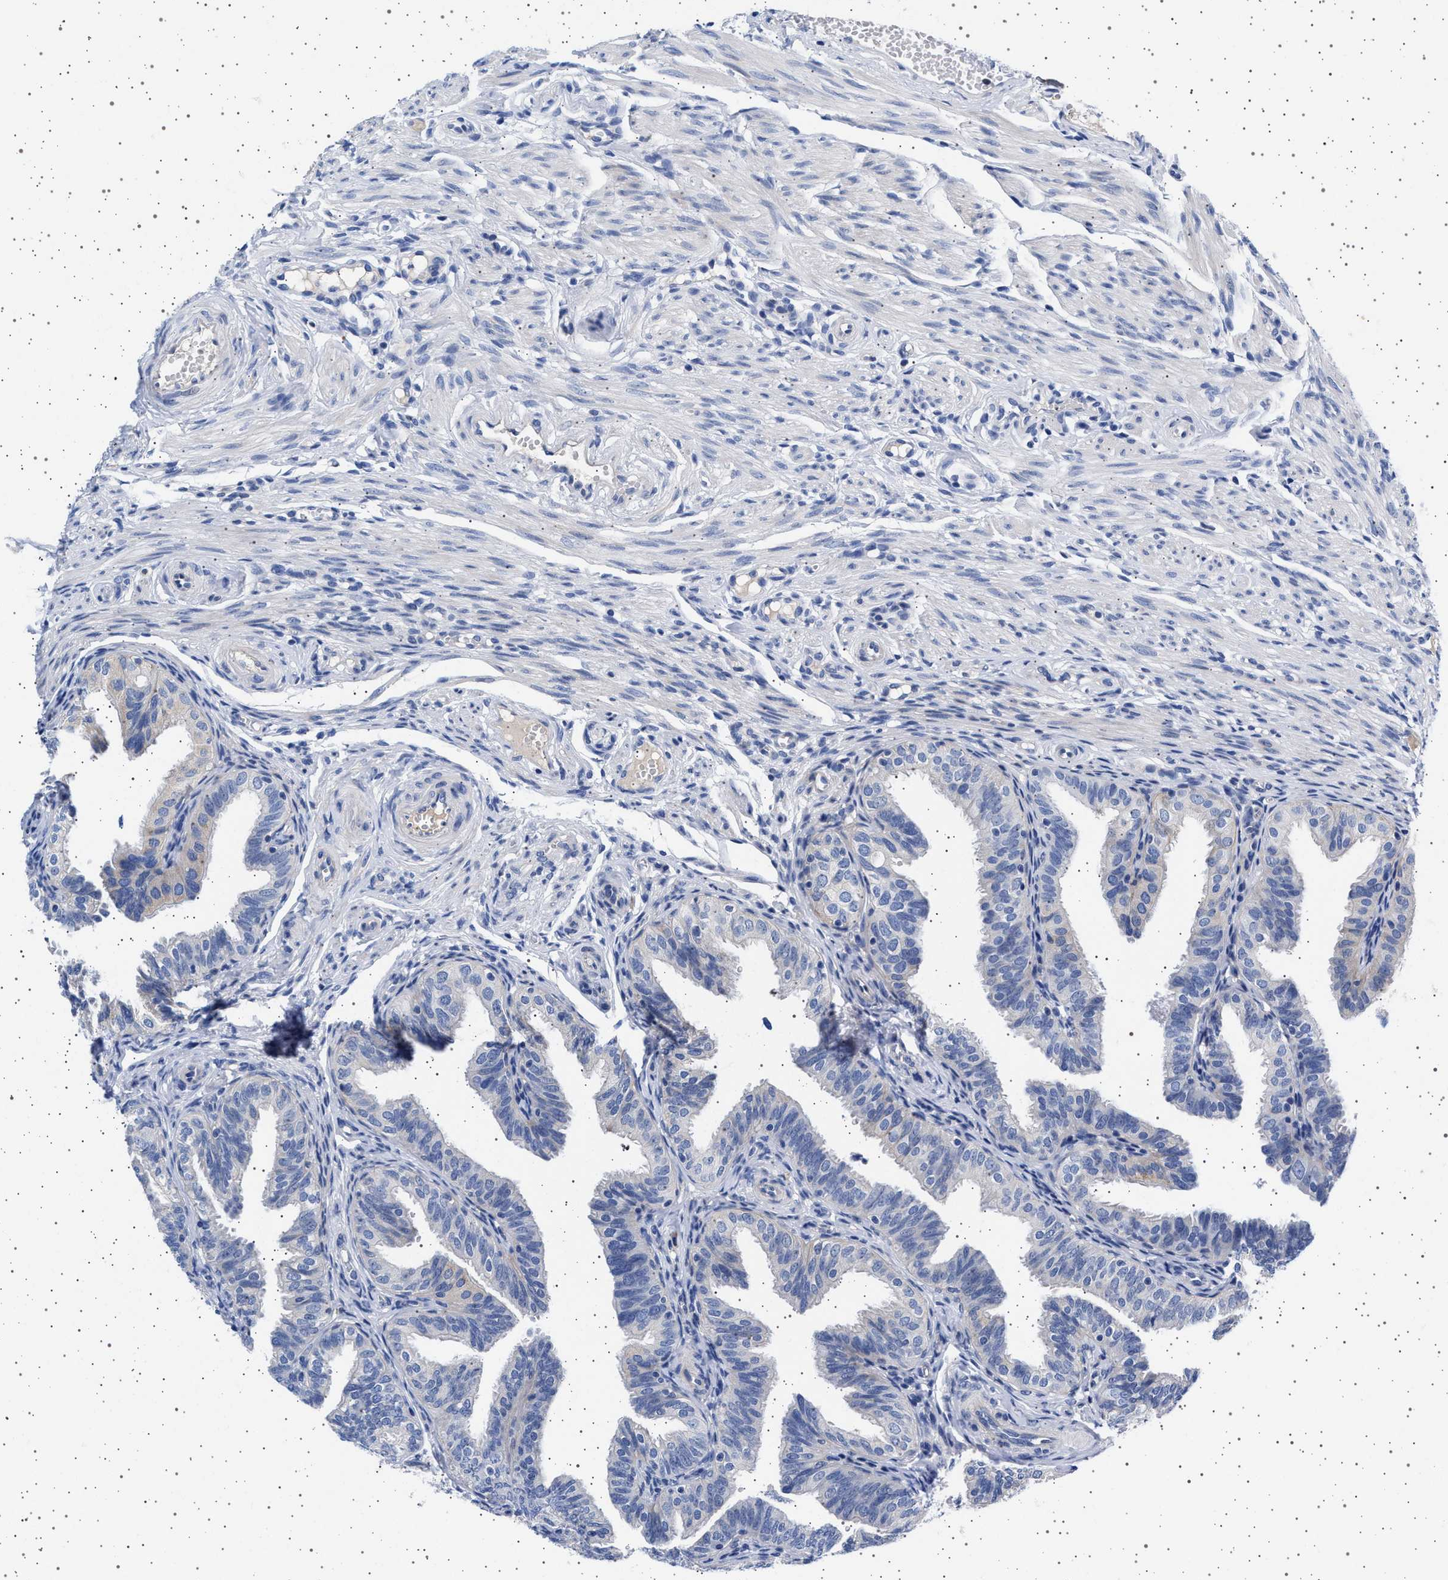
{"staining": {"intensity": "negative", "quantity": "none", "location": "none"}, "tissue": "fallopian tube", "cell_type": "Glandular cells", "image_type": "normal", "snomed": [{"axis": "morphology", "description": "Normal tissue, NOS"}, {"axis": "topography", "description": "Fallopian tube"}], "caption": "An image of human fallopian tube is negative for staining in glandular cells. (DAB (3,3'-diaminobenzidine) immunohistochemistry with hematoxylin counter stain).", "gene": "TRMT10B", "patient": {"sex": "female", "age": 35}}